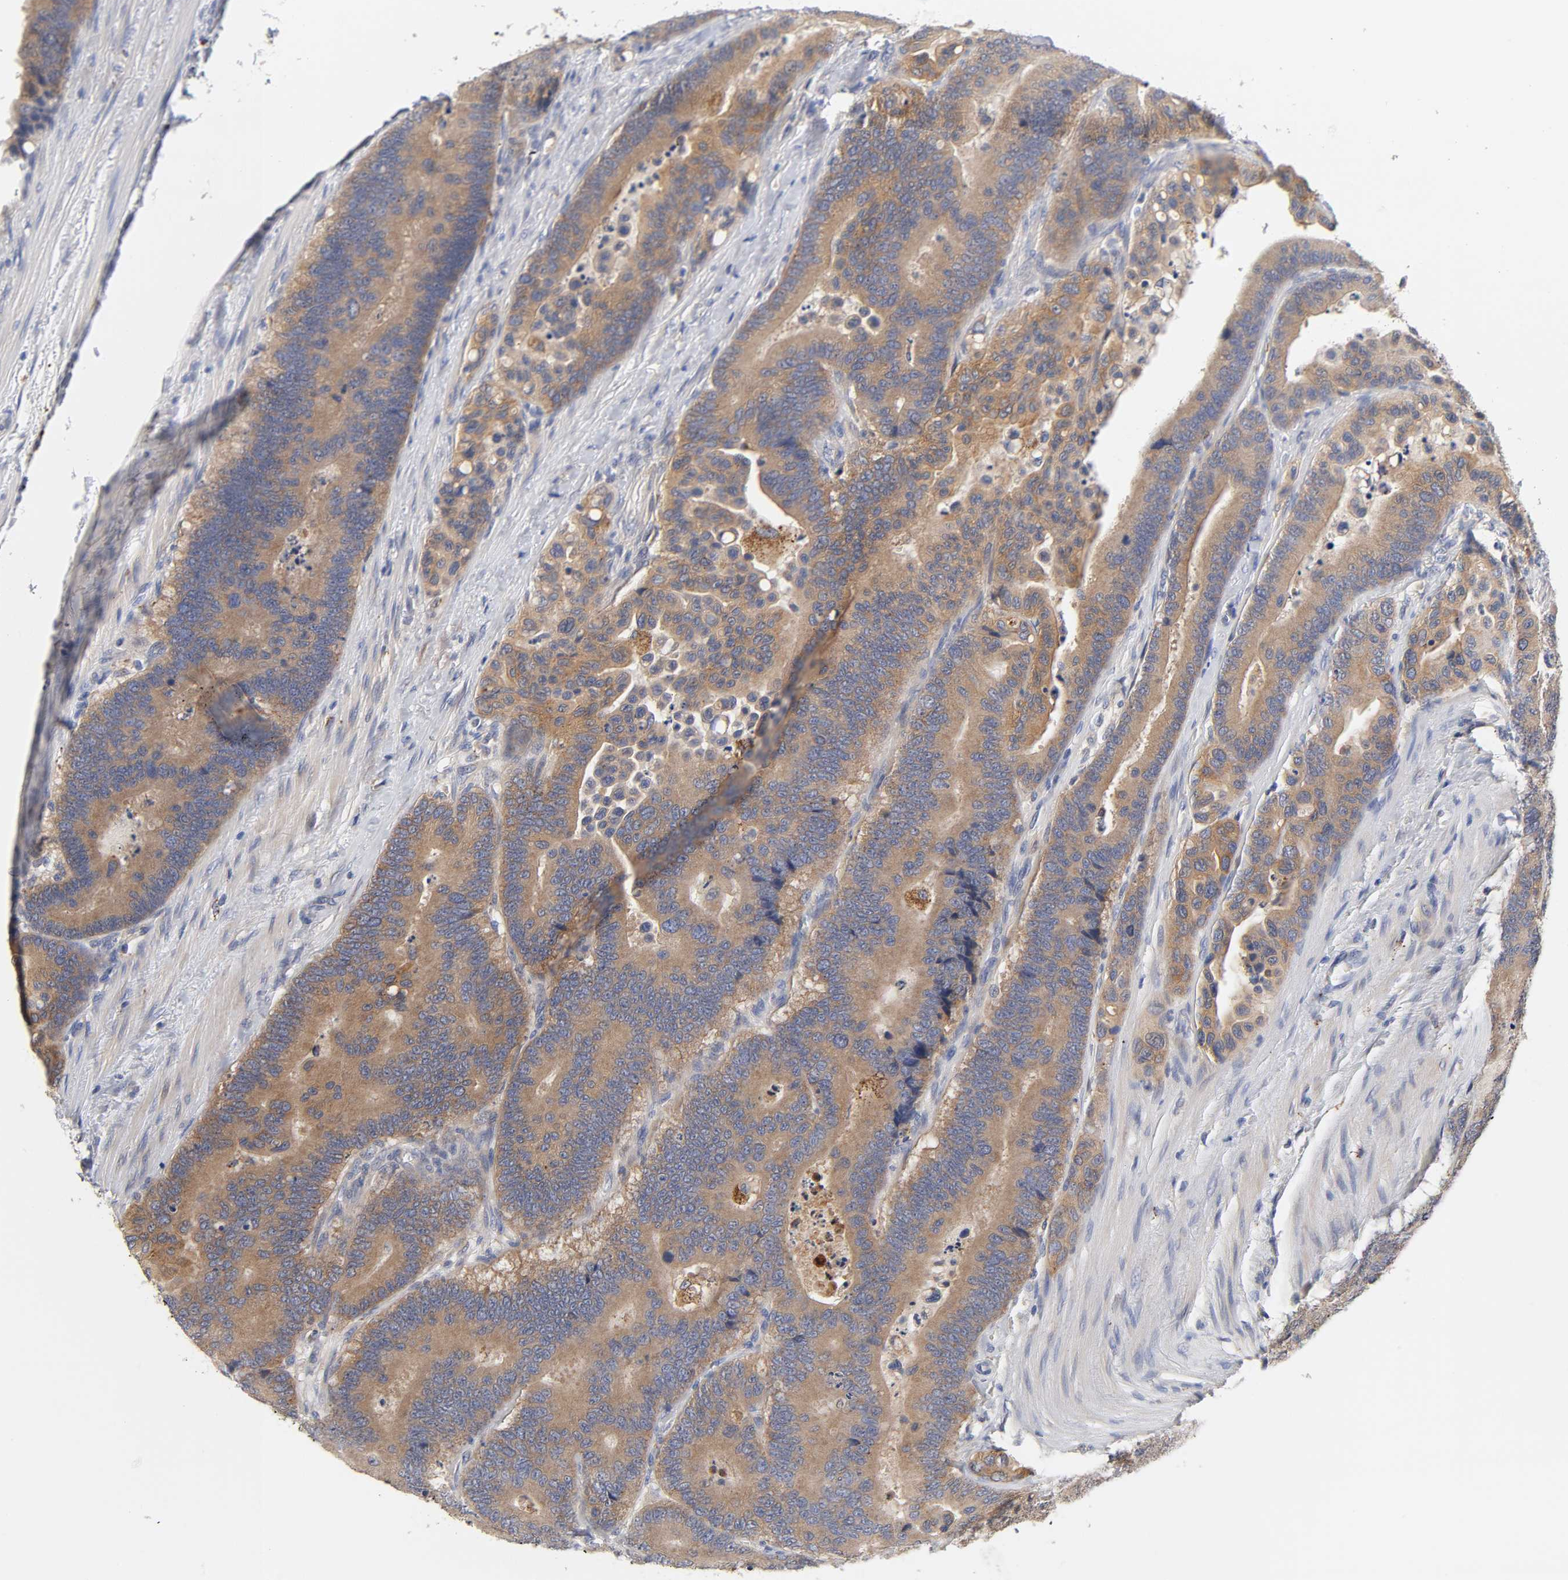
{"staining": {"intensity": "moderate", "quantity": ">75%", "location": "cytoplasmic/membranous"}, "tissue": "colorectal cancer", "cell_type": "Tumor cells", "image_type": "cancer", "snomed": [{"axis": "morphology", "description": "Normal tissue, NOS"}, {"axis": "morphology", "description": "Adenocarcinoma, NOS"}, {"axis": "topography", "description": "Colon"}], "caption": "Human colorectal adenocarcinoma stained with a protein marker reveals moderate staining in tumor cells.", "gene": "C17orf75", "patient": {"sex": "male", "age": 82}}